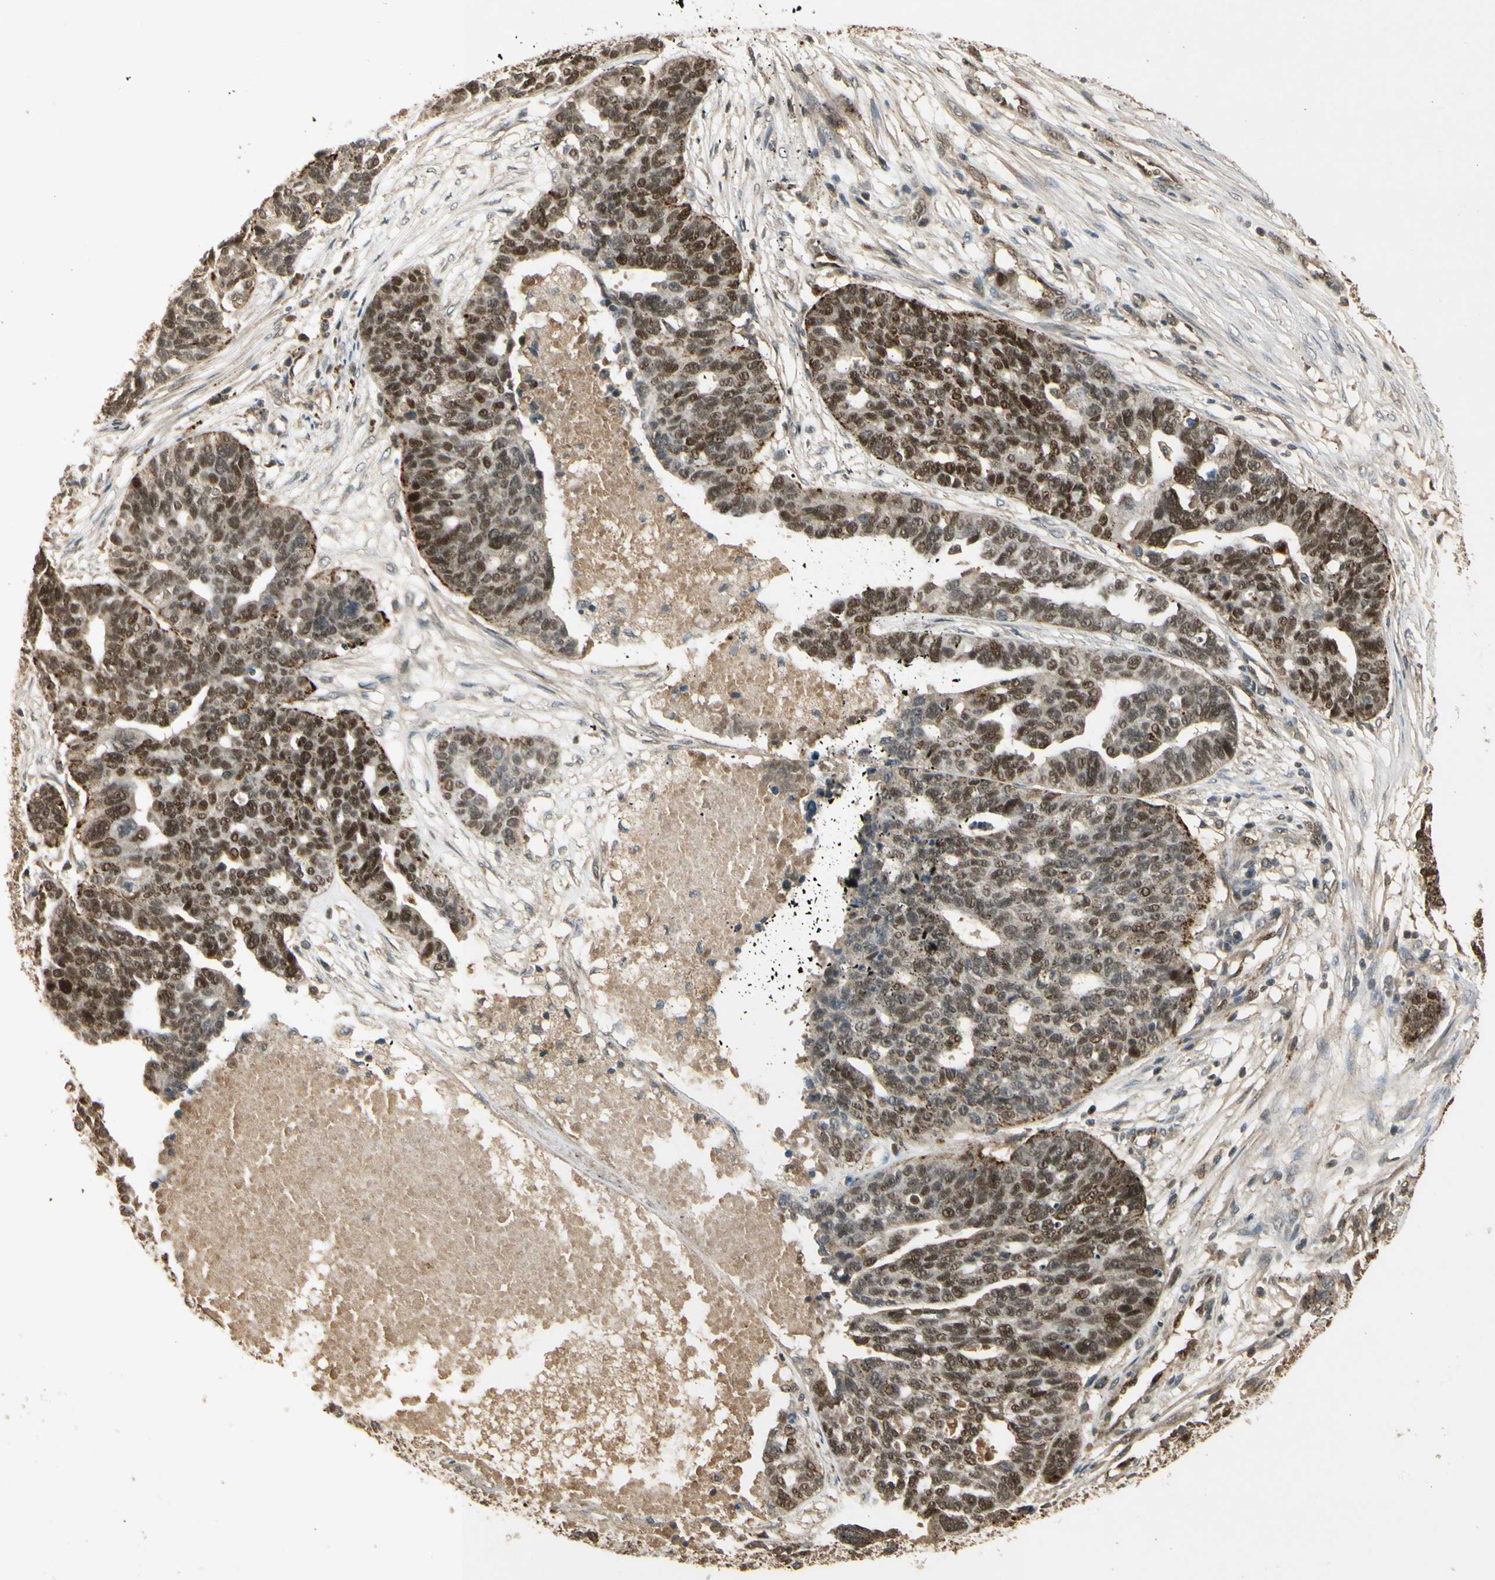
{"staining": {"intensity": "strong", "quantity": ">75%", "location": "nuclear"}, "tissue": "ovarian cancer", "cell_type": "Tumor cells", "image_type": "cancer", "snomed": [{"axis": "morphology", "description": "Cystadenocarcinoma, serous, NOS"}, {"axis": "topography", "description": "Ovary"}], "caption": "Immunohistochemical staining of serous cystadenocarcinoma (ovarian) exhibits strong nuclear protein staining in approximately >75% of tumor cells.", "gene": "GMEB2", "patient": {"sex": "female", "age": 59}}